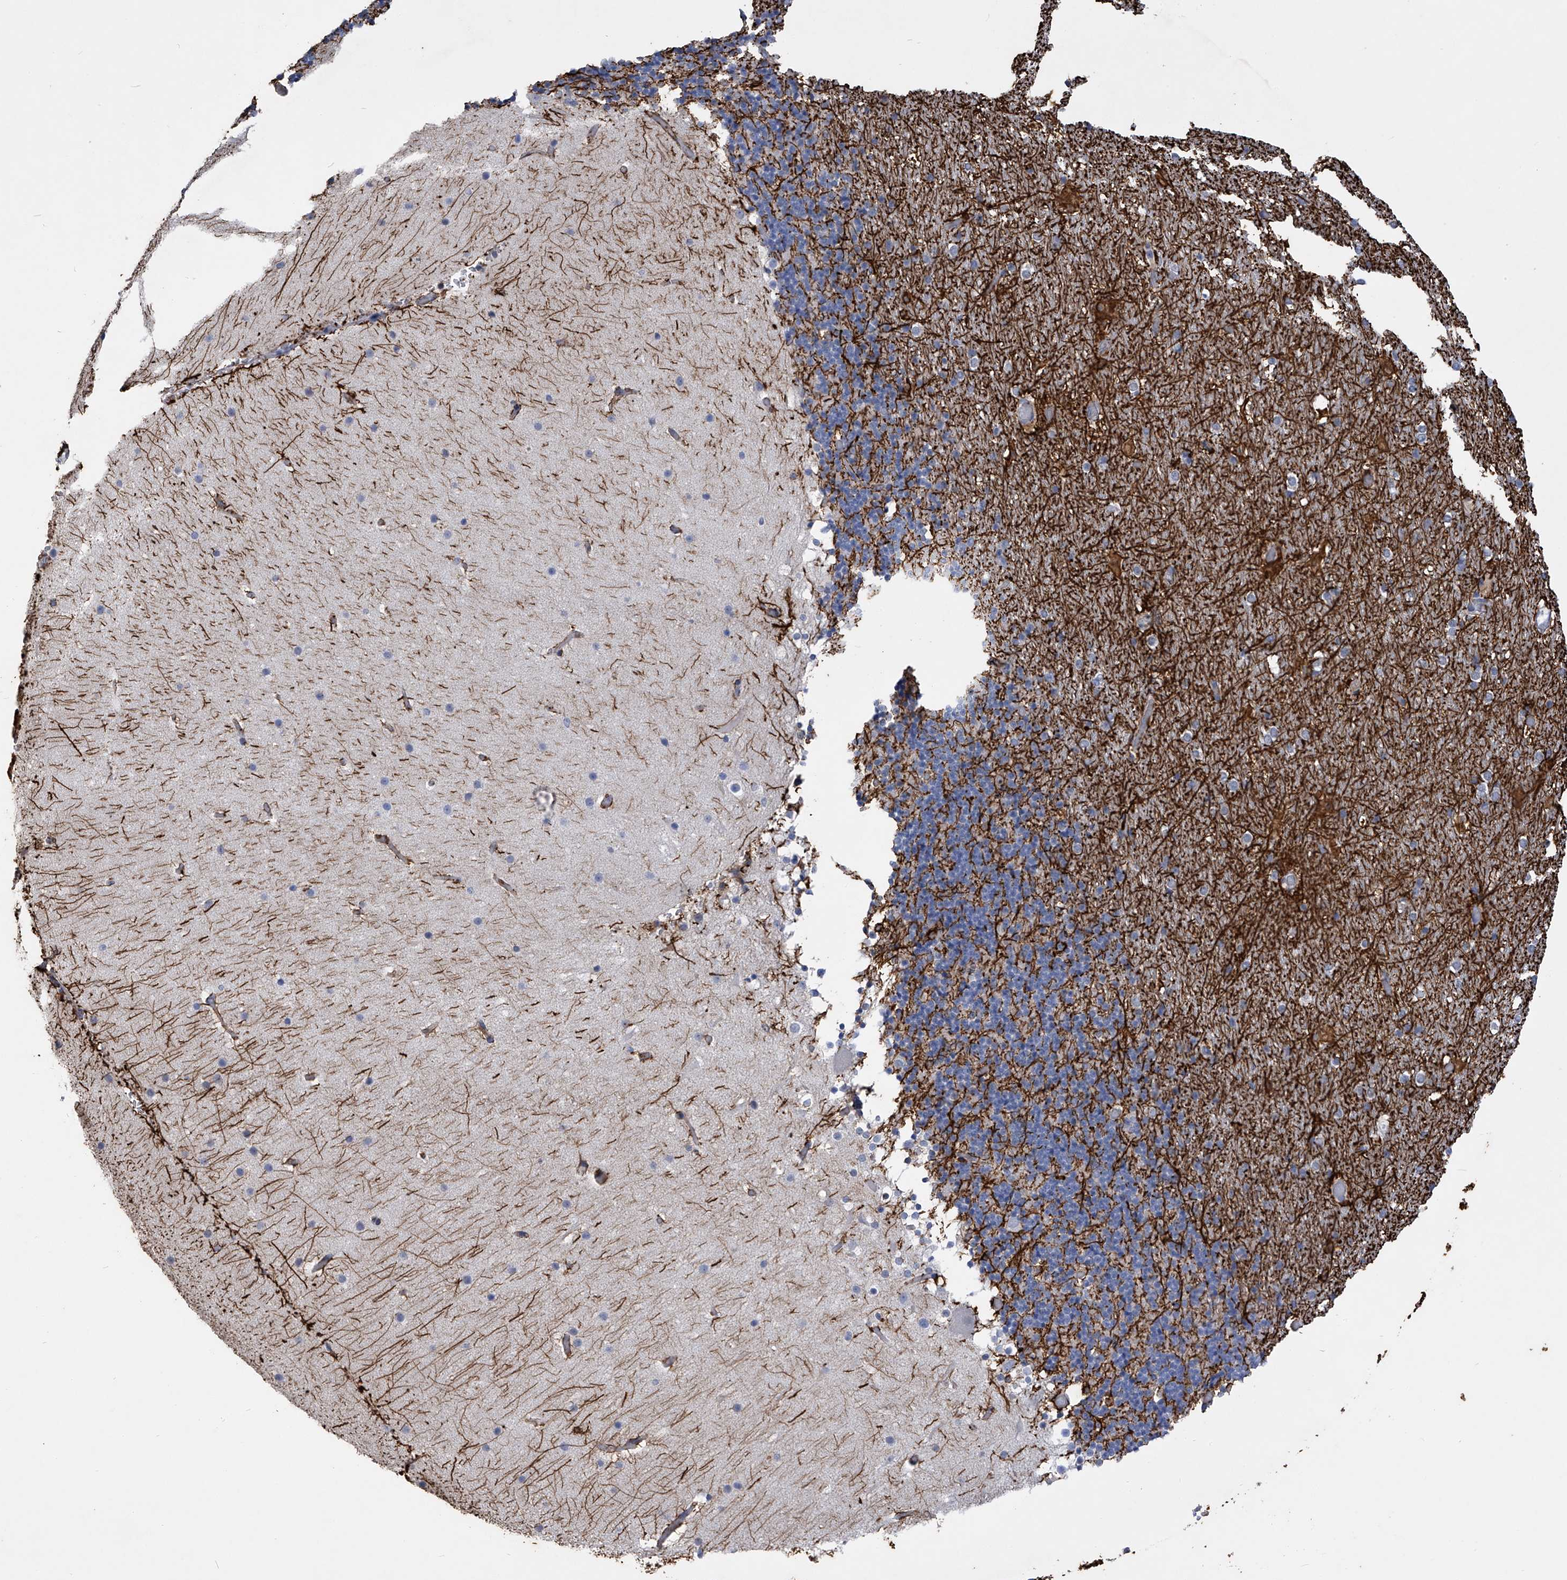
{"staining": {"intensity": "negative", "quantity": "none", "location": "none"}, "tissue": "cerebellum", "cell_type": "Cells in granular layer", "image_type": "normal", "snomed": [{"axis": "morphology", "description": "Normal tissue, NOS"}, {"axis": "topography", "description": "Cerebellum"}], "caption": "IHC photomicrograph of unremarkable cerebellum: cerebellum stained with DAB (3,3'-diaminobenzidine) reveals no significant protein positivity in cells in granular layer.", "gene": "ADRA1A", "patient": {"sex": "male", "age": 57}}